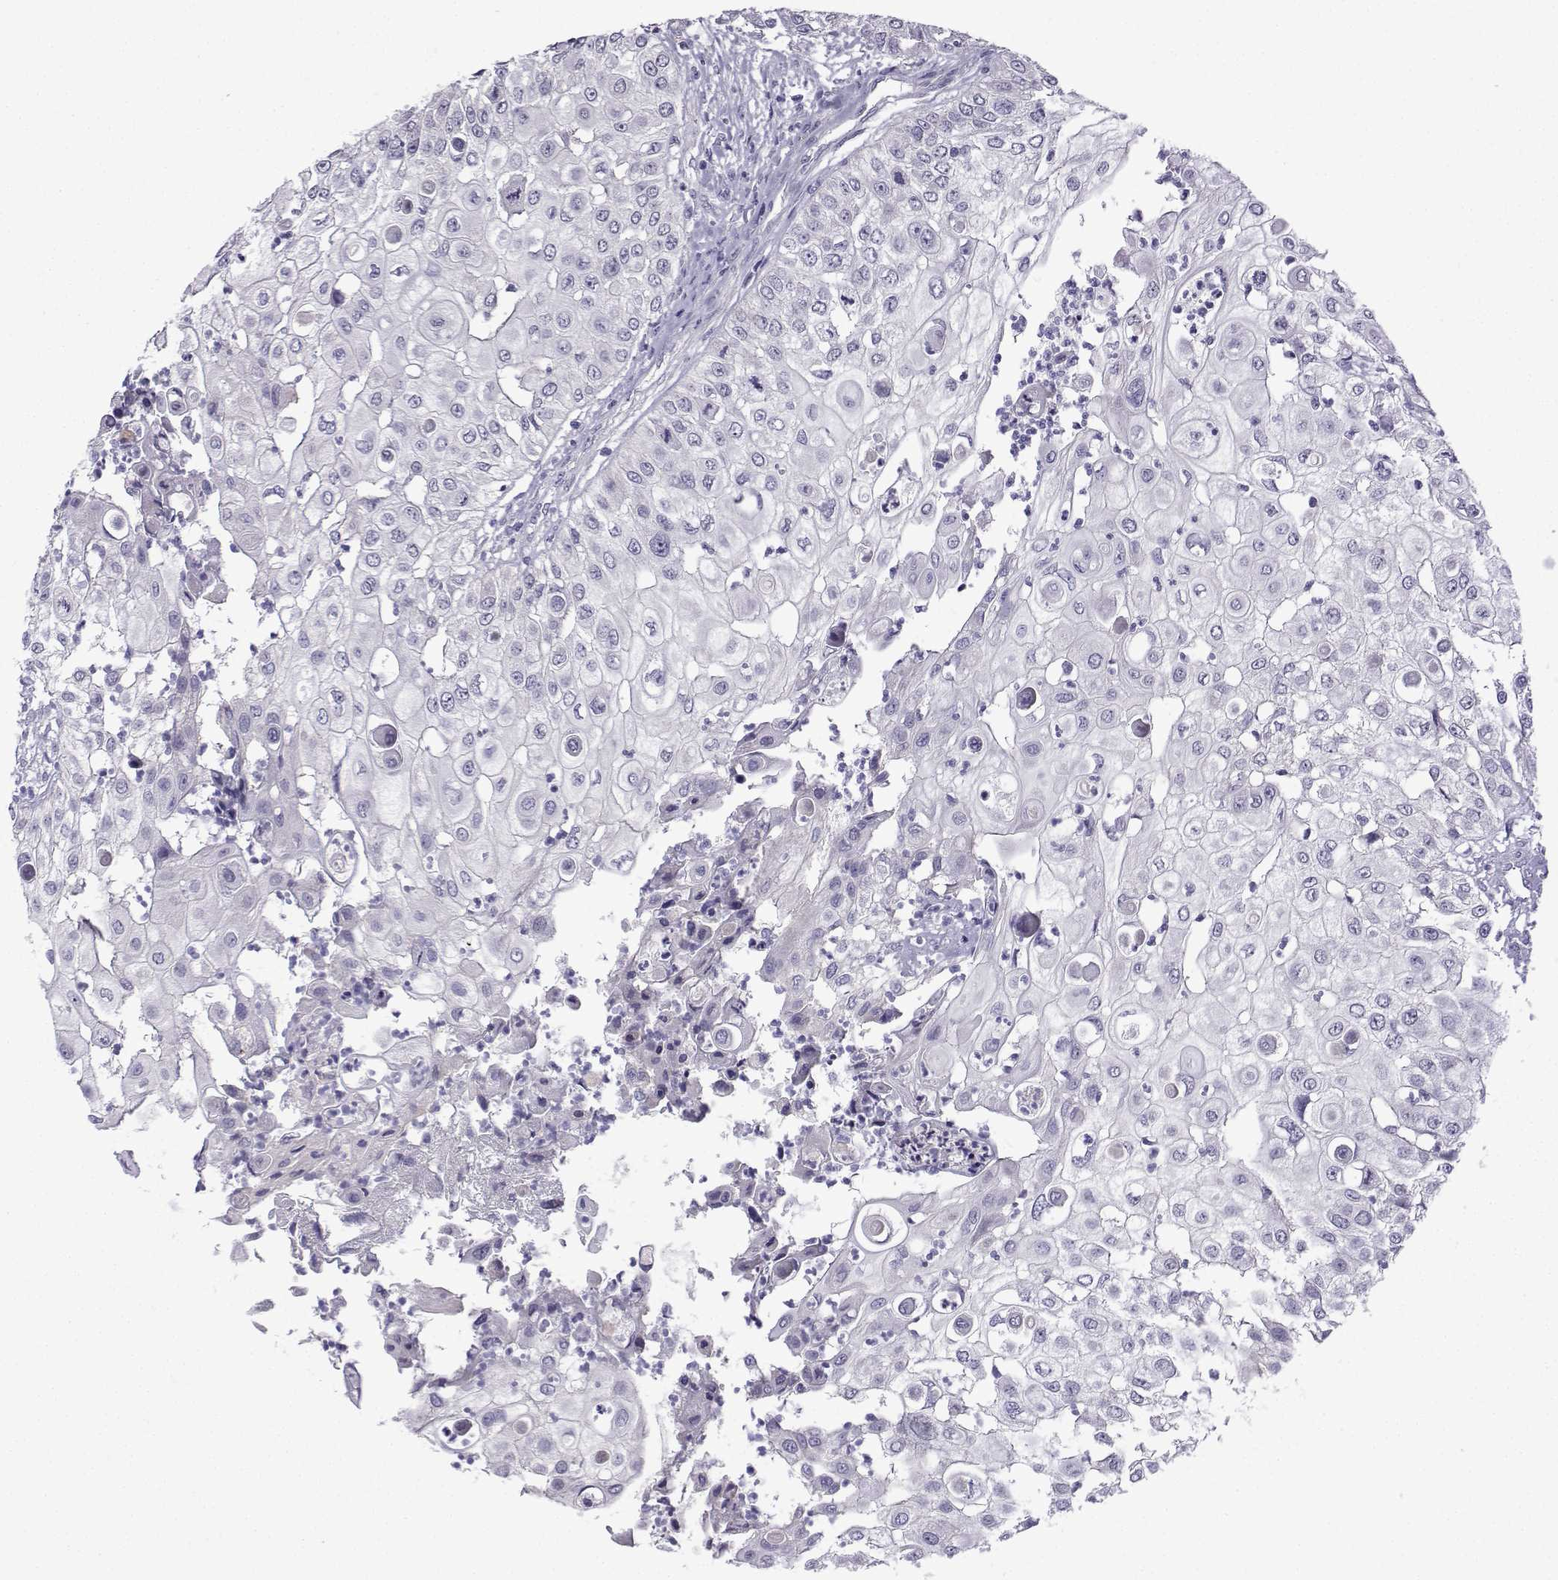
{"staining": {"intensity": "negative", "quantity": "none", "location": "none"}, "tissue": "urothelial cancer", "cell_type": "Tumor cells", "image_type": "cancer", "snomed": [{"axis": "morphology", "description": "Urothelial carcinoma, High grade"}, {"axis": "topography", "description": "Urinary bladder"}], "caption": "High power microscopy micrograph of an IHC image of high-grade urothelial carcinoma, revealing no significant staining in tumor cells. (DAB (3,3'-diaminobenzidine) immunohistochemistry (IHC), high magnification).", "gene": "SPACA7", "patient": {"sex": "female", "age": 79}}